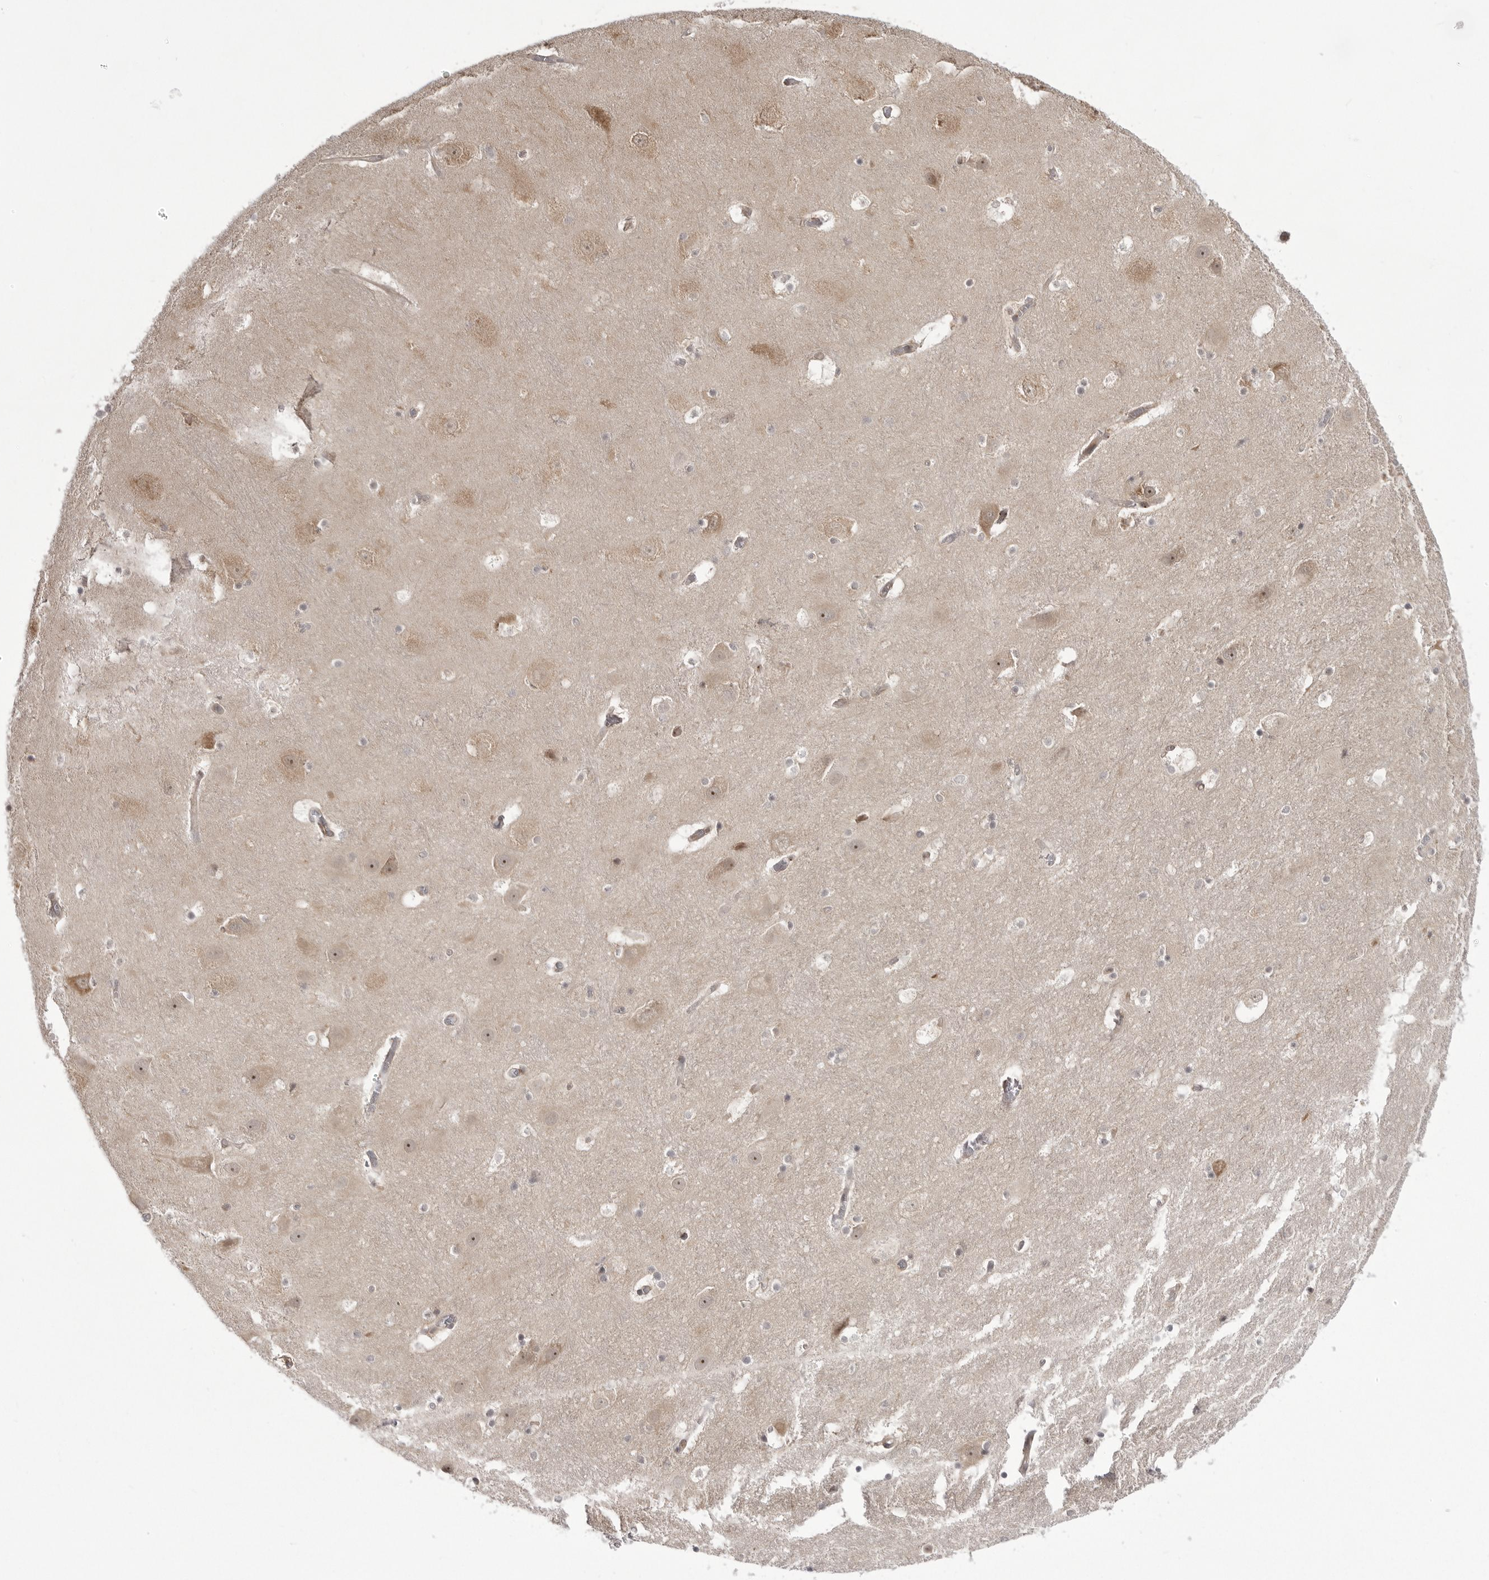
{"staining": {"intensity": "weak", "quantity": "<25%", "location": "cytoplasmic/membranous"}, "tissue": "hippocampus", "cell_type": "Glial cells", "image_type": "normal", "snomed": [{"axis": "morphology", "description": "Normal tissue, NOS"}, {"axis": "topography", "description": "Hippocampus"}], "caption": "Immunohistochemistry photomicrograph of normal hippocampus: hippocampus stained with DAB displays no significant protein expression in glial cells. (Stains: DAB (3,3'-diaminobenzidine) IHC with hematoxylin counter stain, Microscopy: brightfield microscopy at high magnification).", "gene": "PTK2B", "patient": {"sex": "male", "age": 45}}